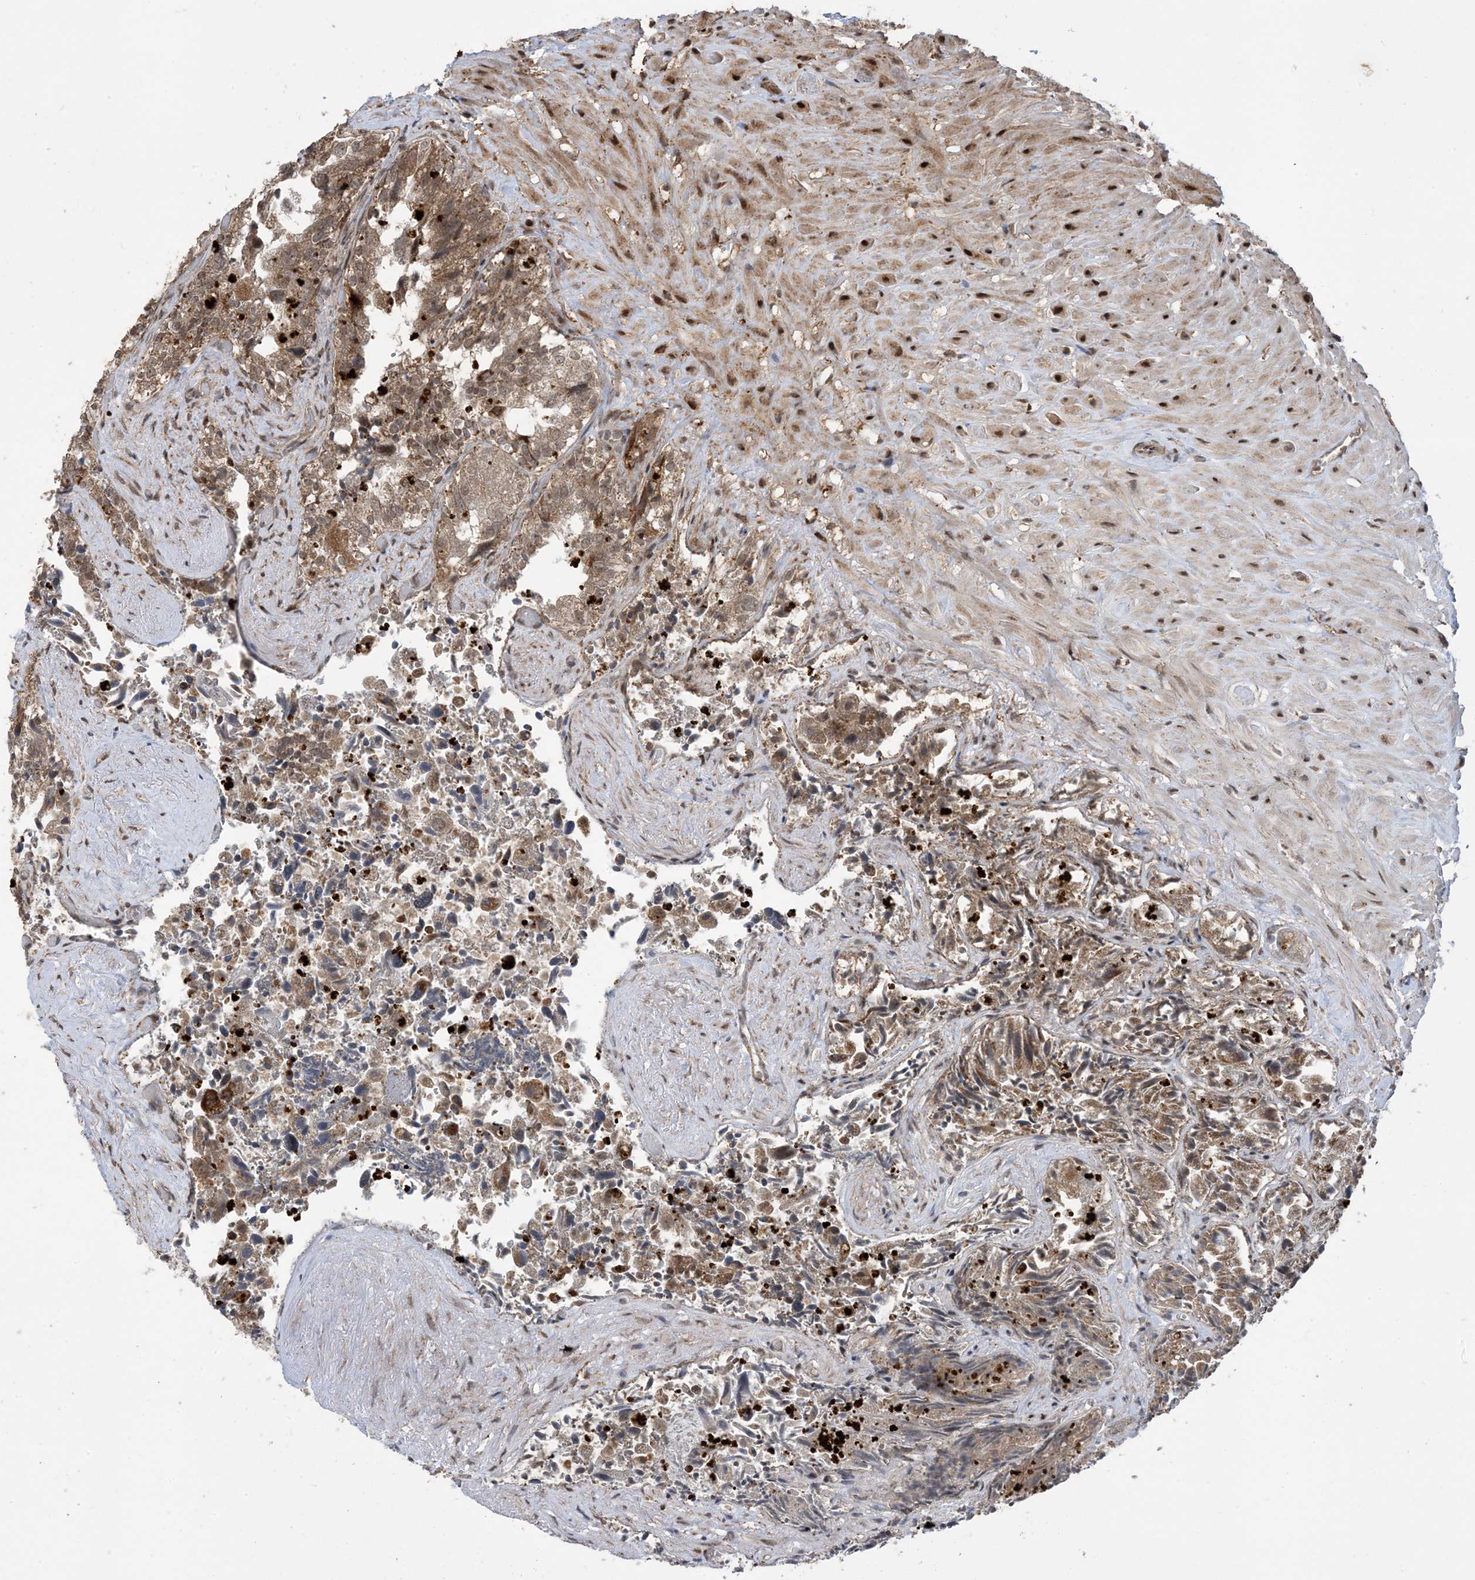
{"staining": {"intensity": "moderate", "quantity": ">75%", "location": "cytoplasmic/membranous"}, "tissue": "seminal vesicle", "cell_type": "Glandular cells", "image_type": "normal", "snomed": [{"axis": "morphology", "description": "Normal tissue, NOS"}, {"axis": "topography", "description": "Seminal veicle"}, {"axis": "topography", "description": "Peripheral nerve tissue"}], "caption": "Immunohistochemistry (DAB (3,3'-diaminobenzidine)) staining of benign seminal vesicle reveals moderate cytoplasmic/membranous protein expression in approximately >75% of glandular cells.", "gene": "FAM9B", "patient": {"sex": "male", "age": 63}}